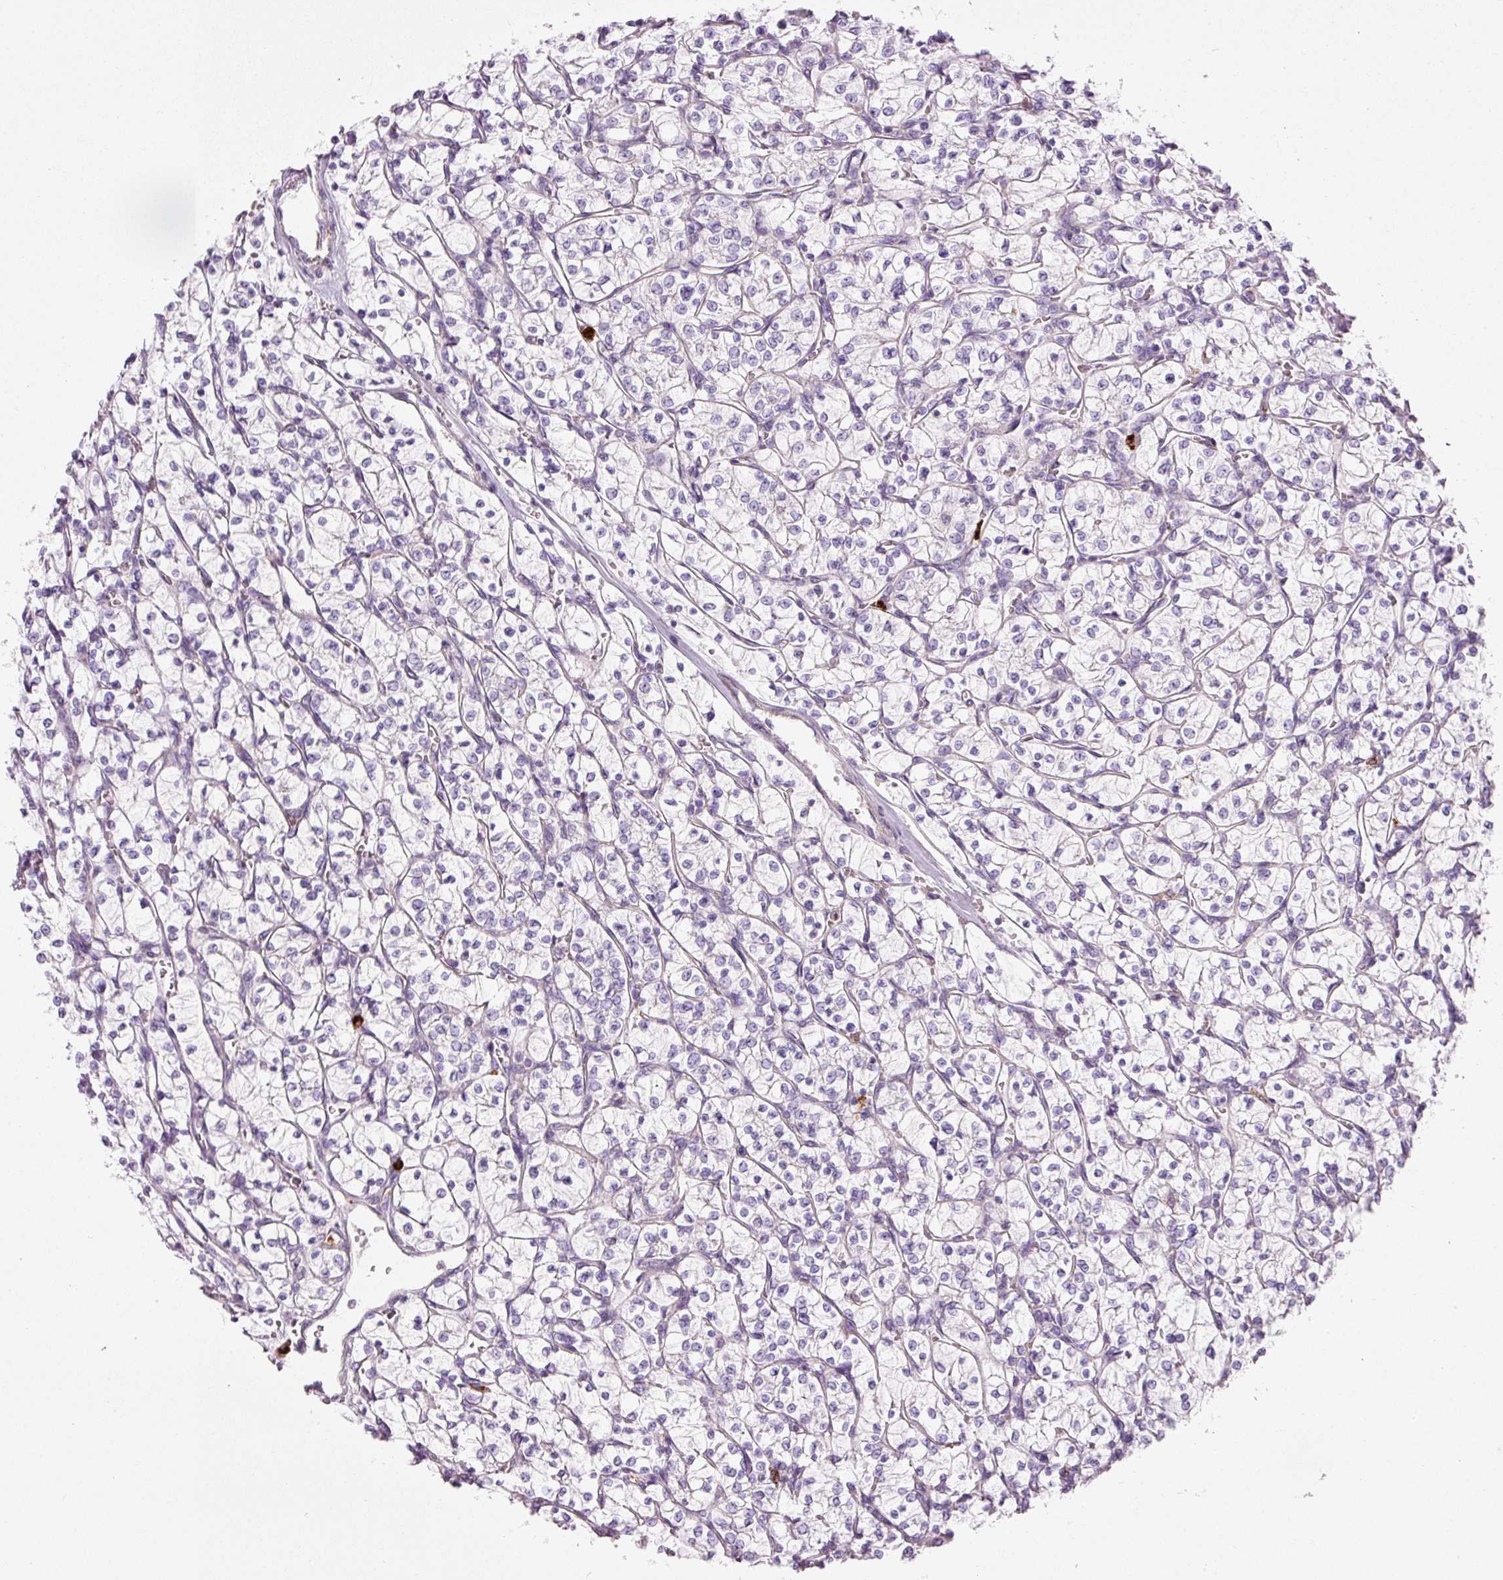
{"staining": {"intensity": "negative", "quantity": "none", "location": "none"}, "tissue": "renal cancer", "cell_type": "Tumor cells", "image_type": "cancer", "snomed": [{"axis": "morphology", "description": "Adenocarcinoma, NOS"}, {"axis": "topography", "description": "Kidney"}], "caption": "Immunohistochemistry (IHC) of human adenocarcinoma (renal) displays no staining in tumor cells.", "gene": "MAP3K3", "patient": {"sex": "female", "age": 64}}